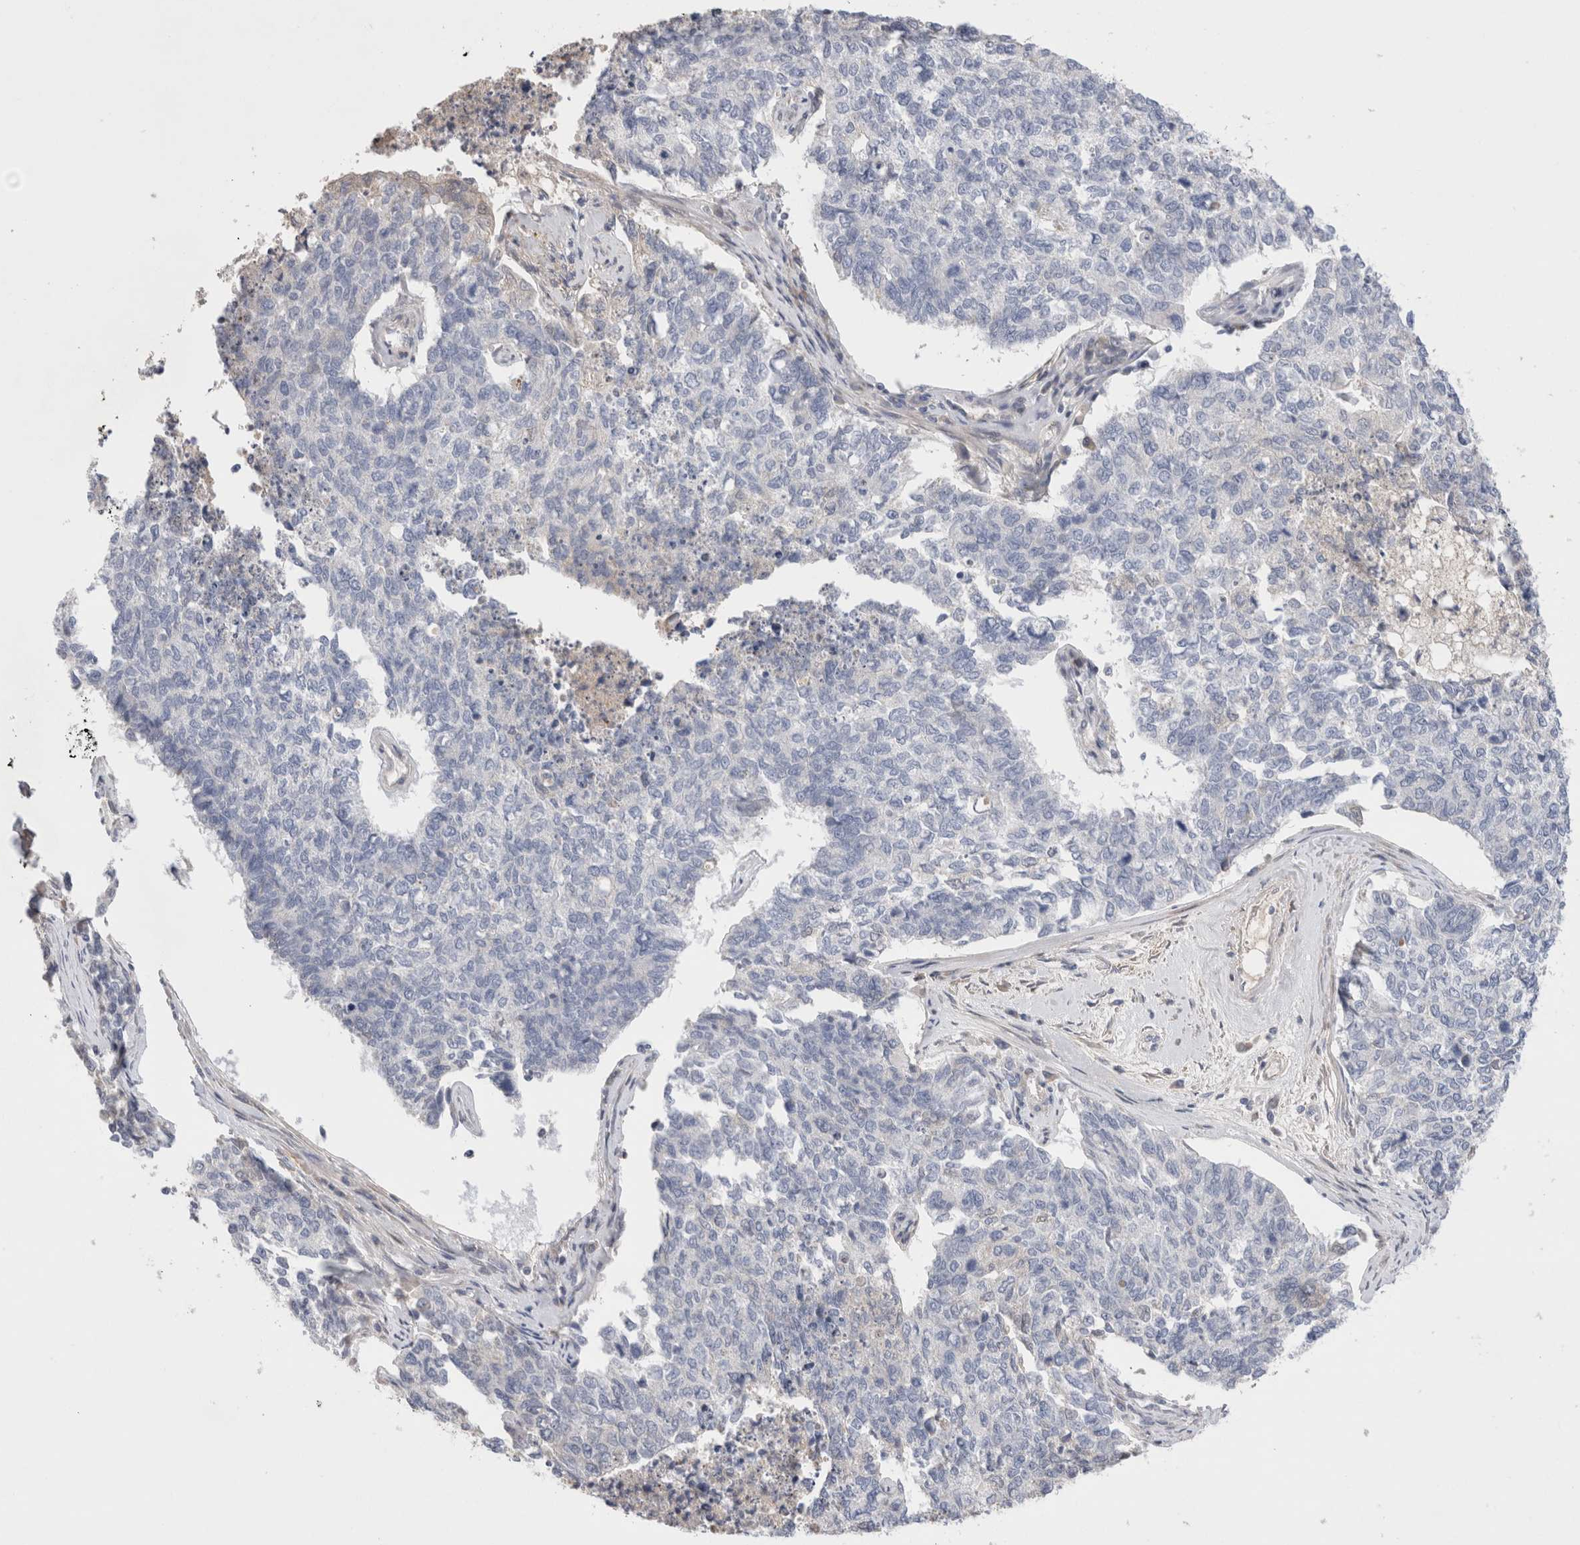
{"staining": {"intensity": "negative", "quantity": "none", "location": "none"}, "tissue": "cervical cancer", "cell_type": "Tumor cells", "image_type": "cancer", "snomed": [{"axis": "morphology", "description": "Squamous cell carcinoma, NOS"}, {"axis": "topography", "description": "Cervix"}], "caption": "Immunohistochemical staining of cervical cancer (squamous cell carcinoma) shows no significant expression in tumor cells. (Stains: DAB immunohistochemistry (IHC) with hematoxylin counter stain, Microscopy: brightfield microscopy at high magnification).", "gene": "ECHDC2", "patient": {"sex": "female", "age": 63}}